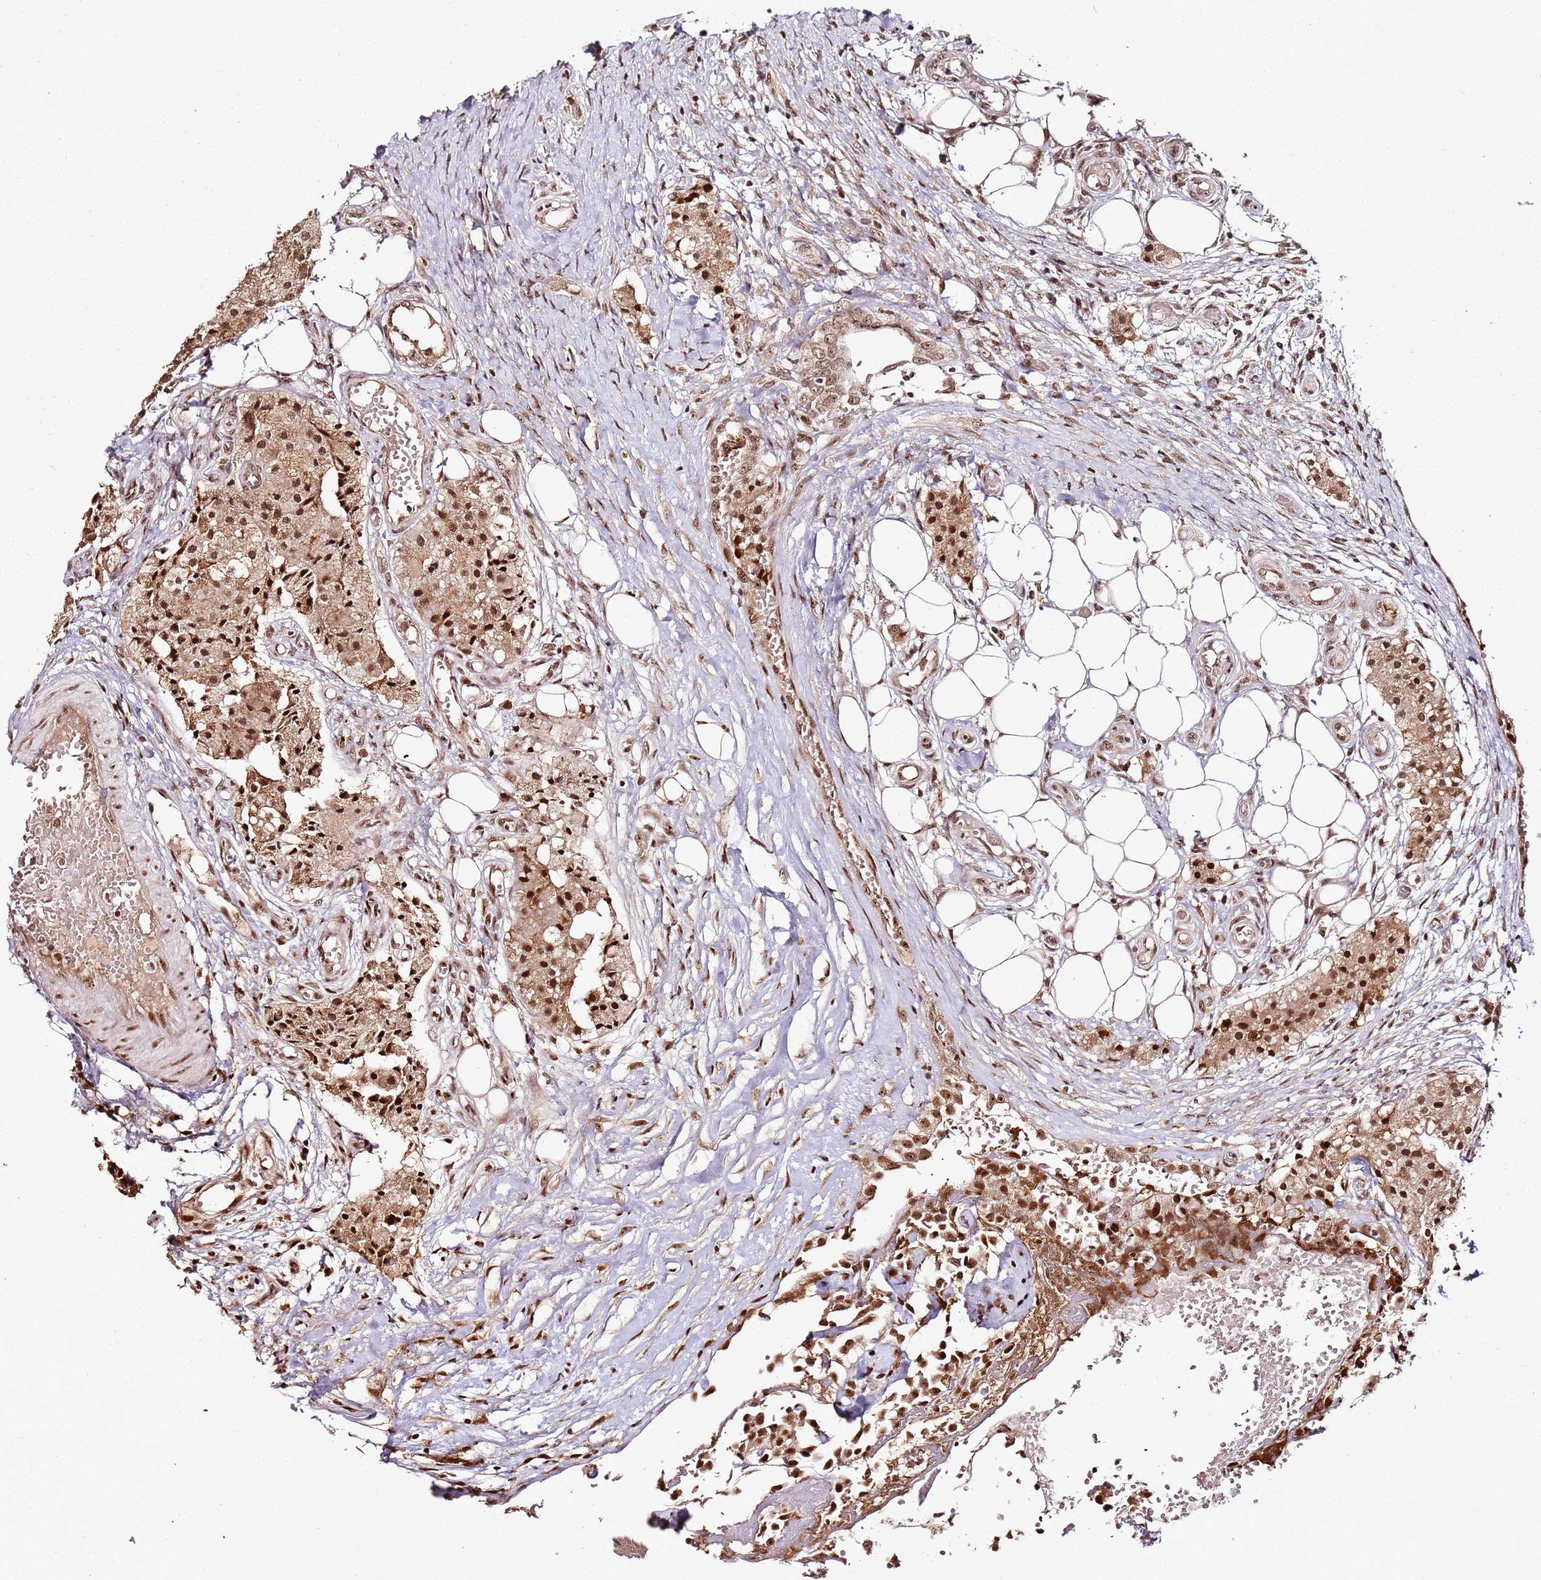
{"staining": {"intensity": "strong", "quantity": ">75%", "location": "nuclear"}, "tissue": "carcinoid", "cell_type": "Tumor cells", "image_type": "cancer", "snomed": [{"axis": "morphology", "description": "Carcinoid, malignant, NOS"}, {"axis": "topography", "description": "Colon"}], "caption": "Tumor cells display strong nuclear staining in about >75% of cells in carcinoid.", "gene": "XRN2", "patient": {"sex": "female", "age": 52}}